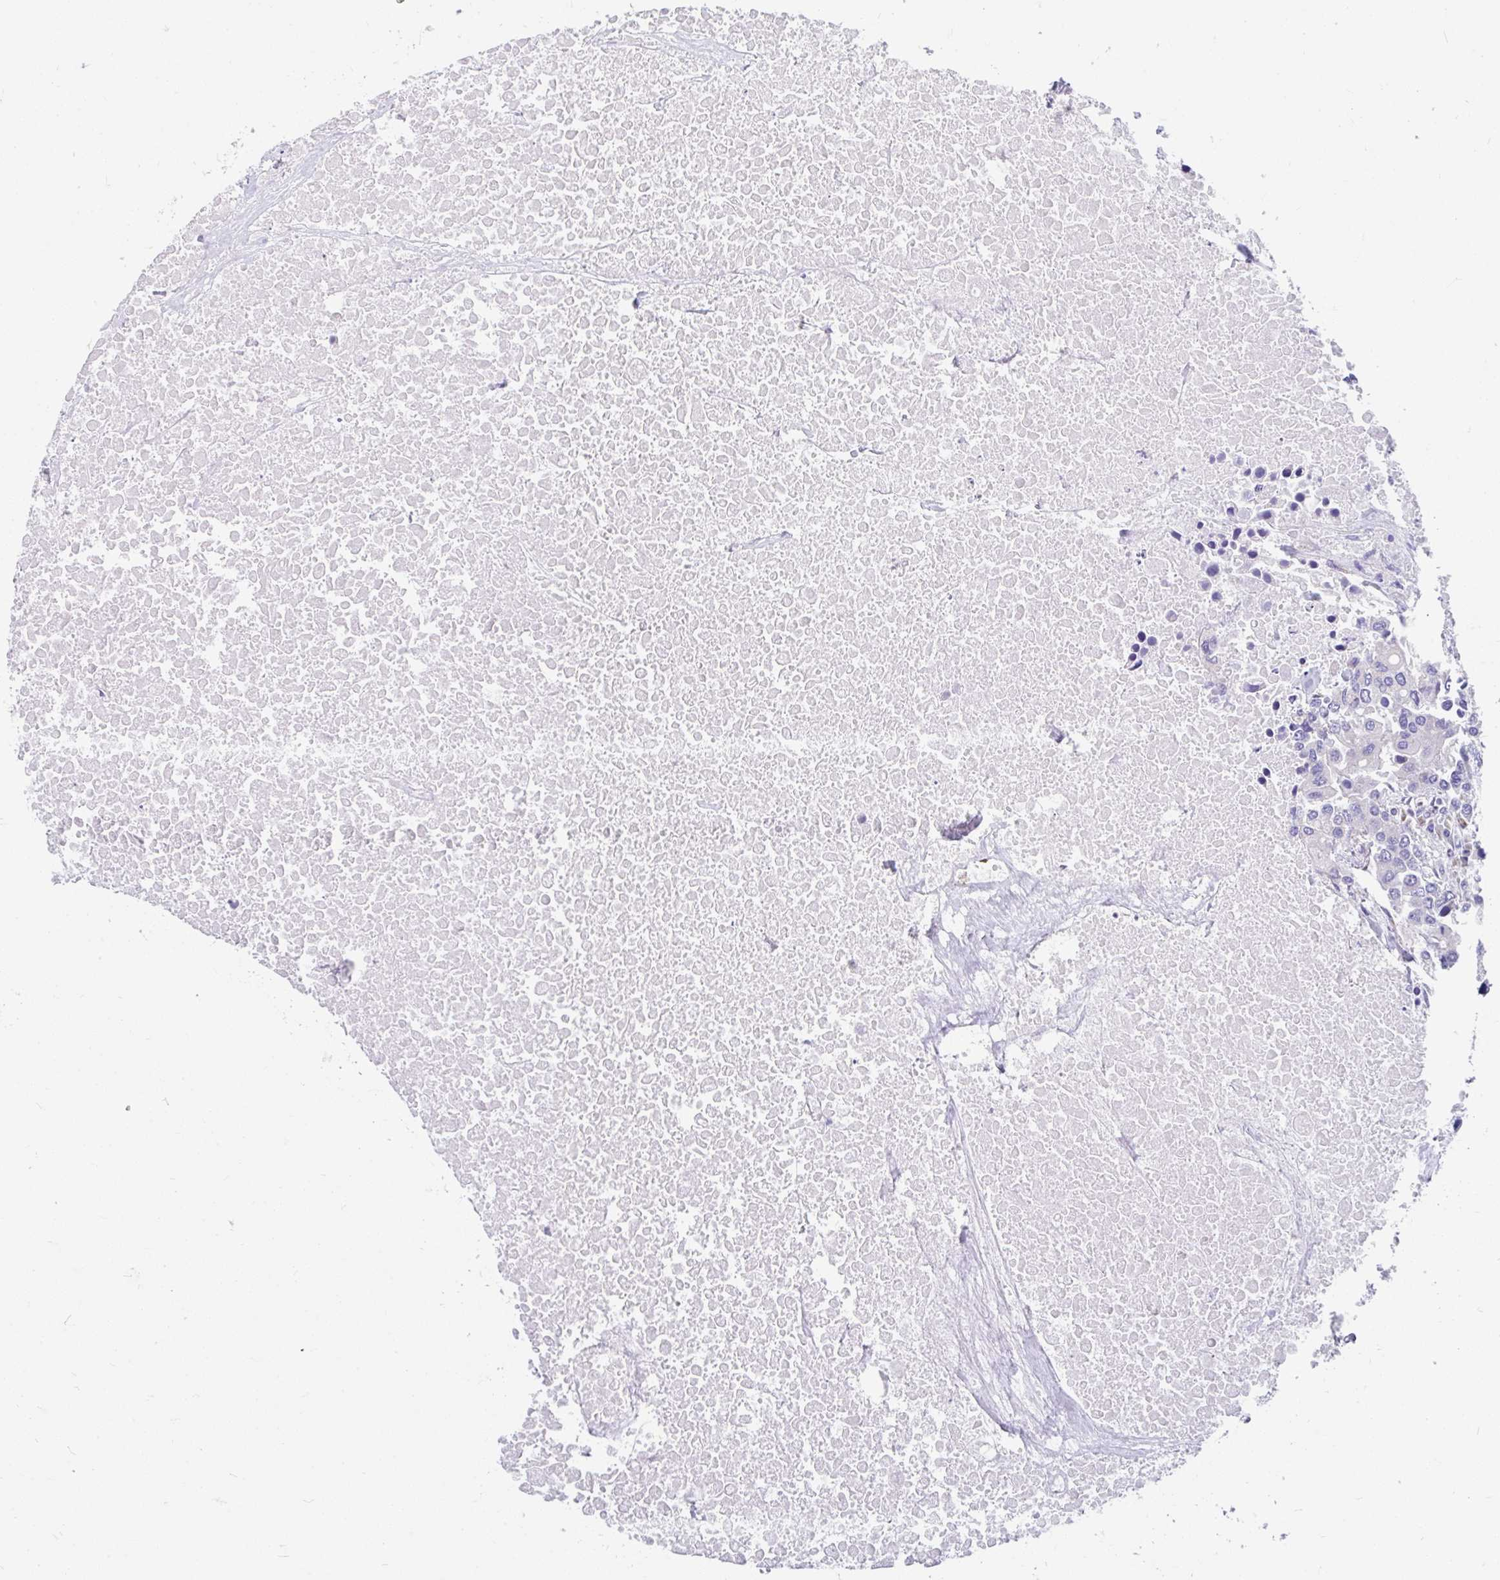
{"staining": {"intensity": "negative", "quantity": "none", "location": "none"}, "tissue": "colorectal cancer", "cell_type": "Tumor cells", "image_type": "cancer", "snomed": [{"axis": "morphology", "description": "Adenocarcinoma, NOS"}, {"axis": "topography", "description": "Colon"}], "caption": "A photomicrograph of colorectal cancer (adenocarcinoma) stained for a protein displays no brown staining in tumor cells.", "gene": "CCSAP", "patient": {"sex": "male", "age": 77}}